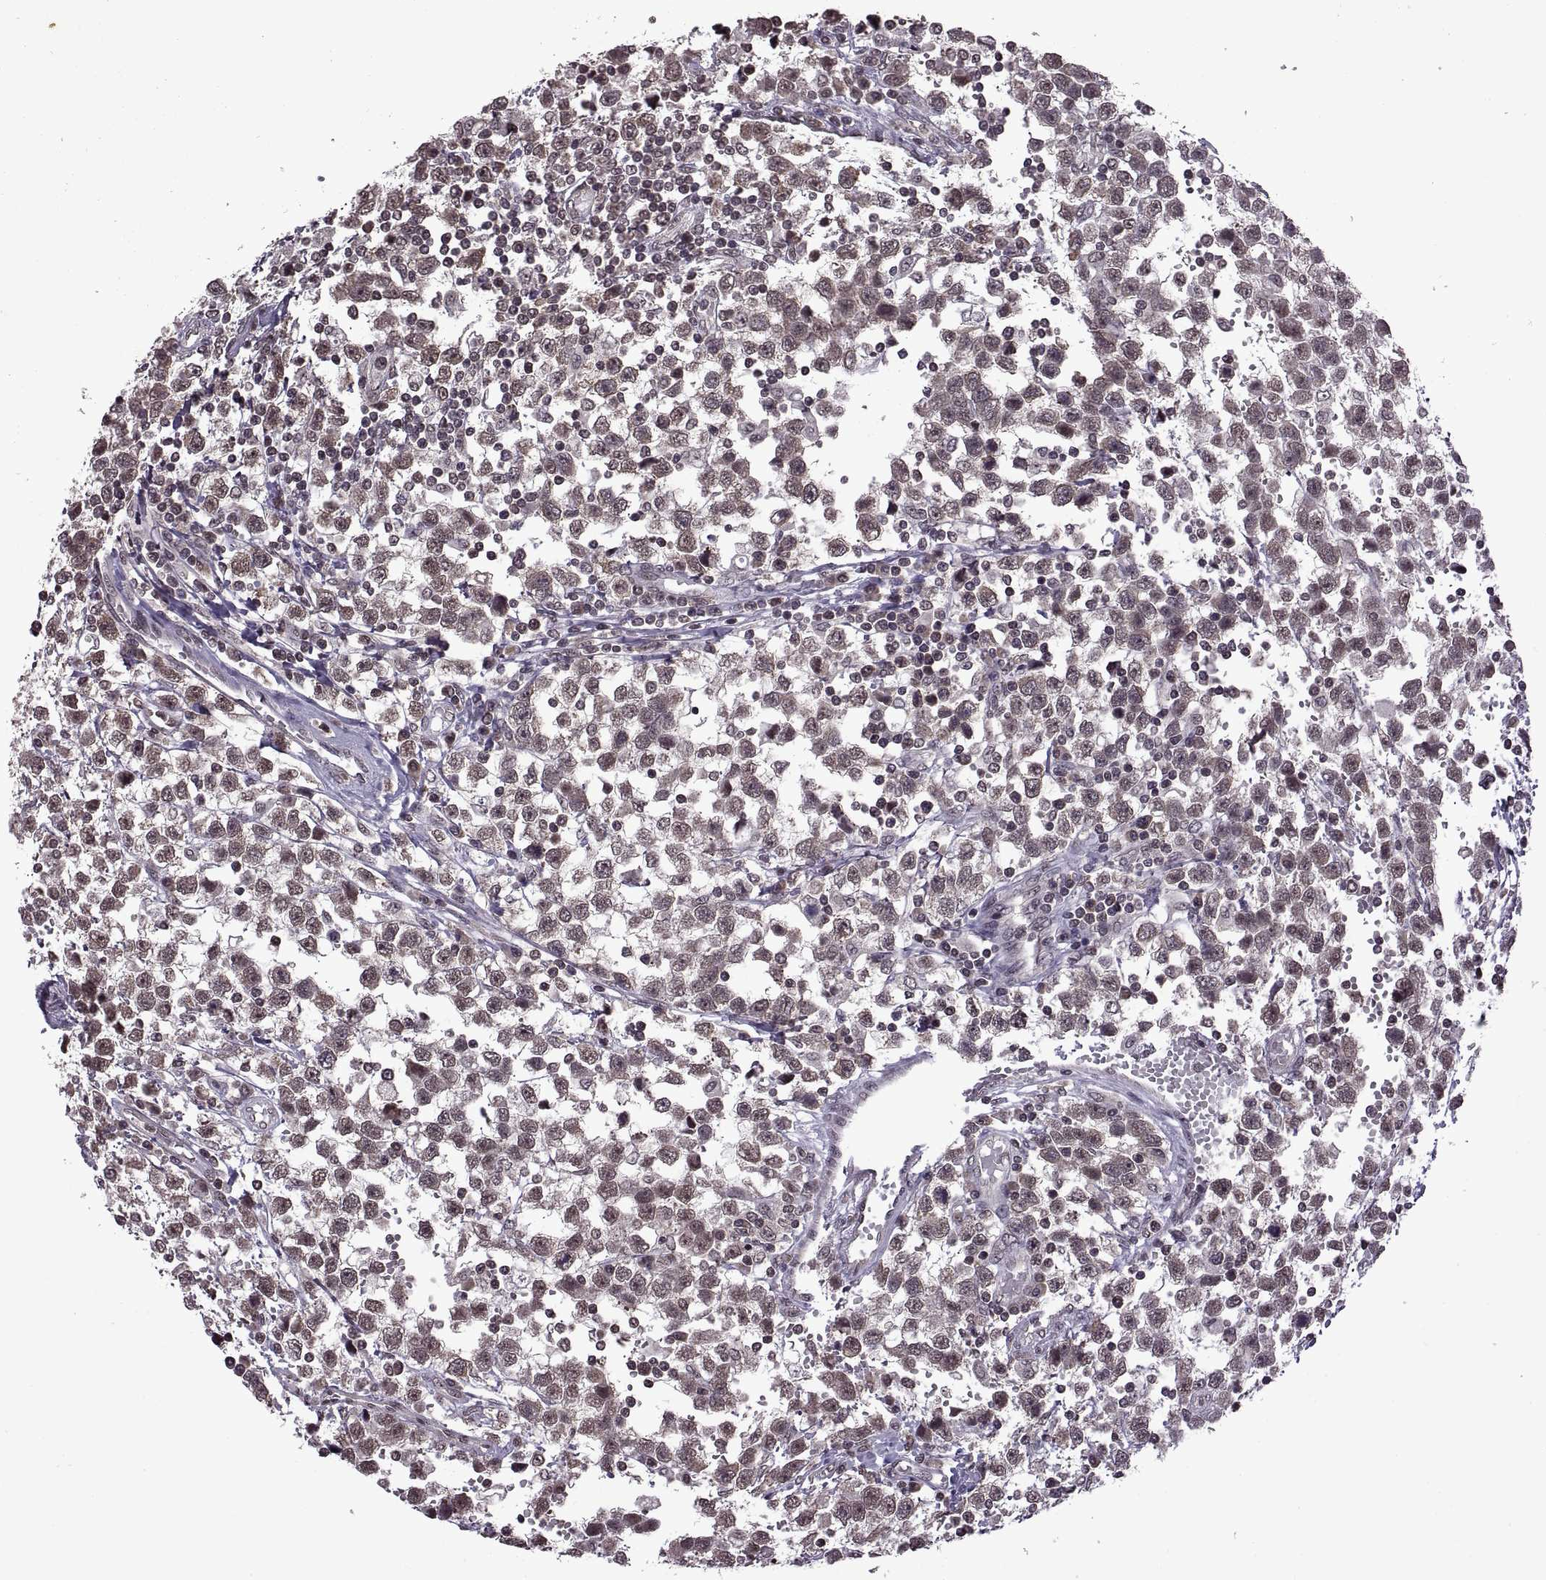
{"staining": {"intensity": "weak", "quantity": "<25%", "location": "nuclear"}, "tissue": "testis cancer", "cell_type": "Tumor cells", "image_type": "cancer", "snomed": [{"axis": "morphology", "description": "Seminoma, NOS"}, {"axis": "topography", "description": "Testis"}], "caption": "A high-resolution image shows immunohistochemistry (IHC) staining of seminoma (testis), which demonstrates no significant staining in tumor cells.", "gene": "INTS3", "patient": {"sex": "male", "age": 34}}